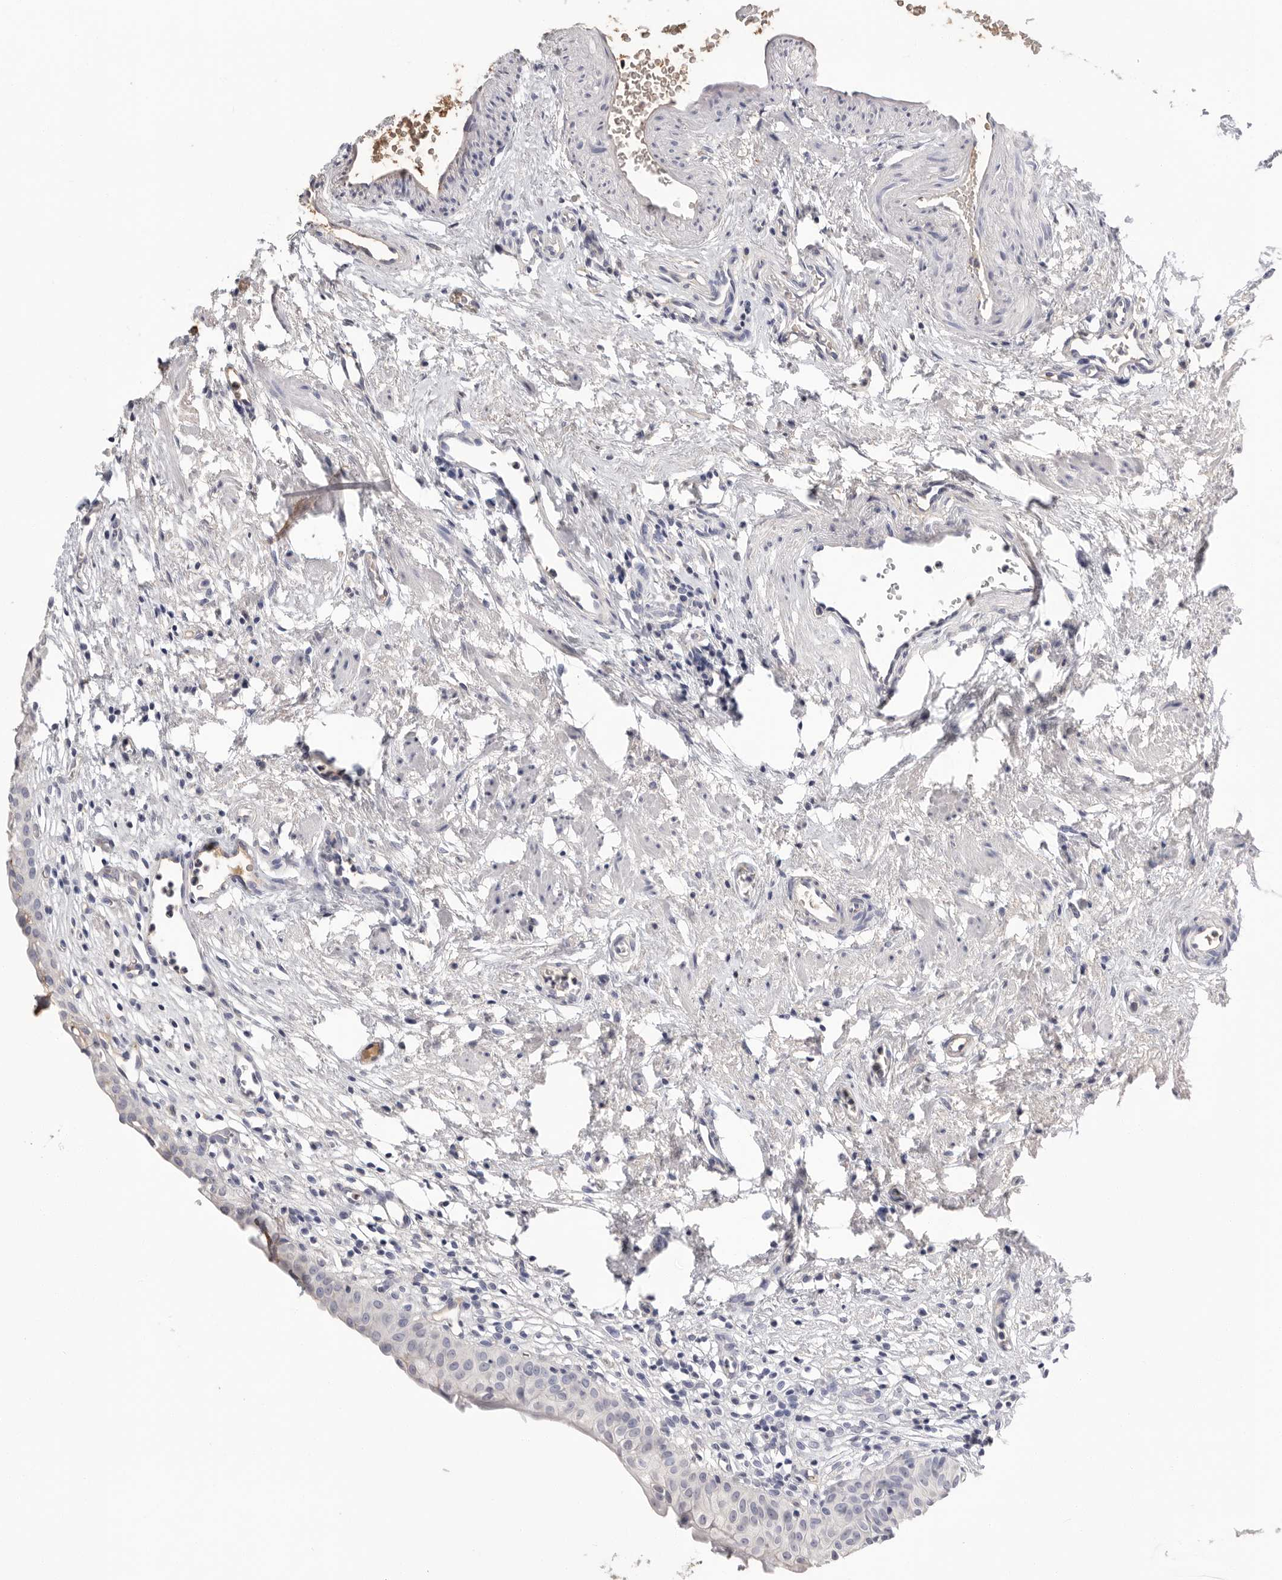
{"staining": {"intensity": "negative", "quantity": "none", "location": "none"}, "tissue": "urinary bladder", "cell_type": "Urothelial cells", "image_type": "normal", "snomed": [{"axis": "morphology", "description": "Normal tissue, NOS"}, {"axis": "morphology", "description": "Urothelial carcinoma, High grade"}, {"axis": "topography", "description": "Urinary bladder"}], "caption": "IHC image of unremarkable urinary bladder: human urinary bladder stained with DAB shows no significant protein staining in urothelial cells.", "gene": "APOA2", "patient": {"sex": "female", "age": 60}}